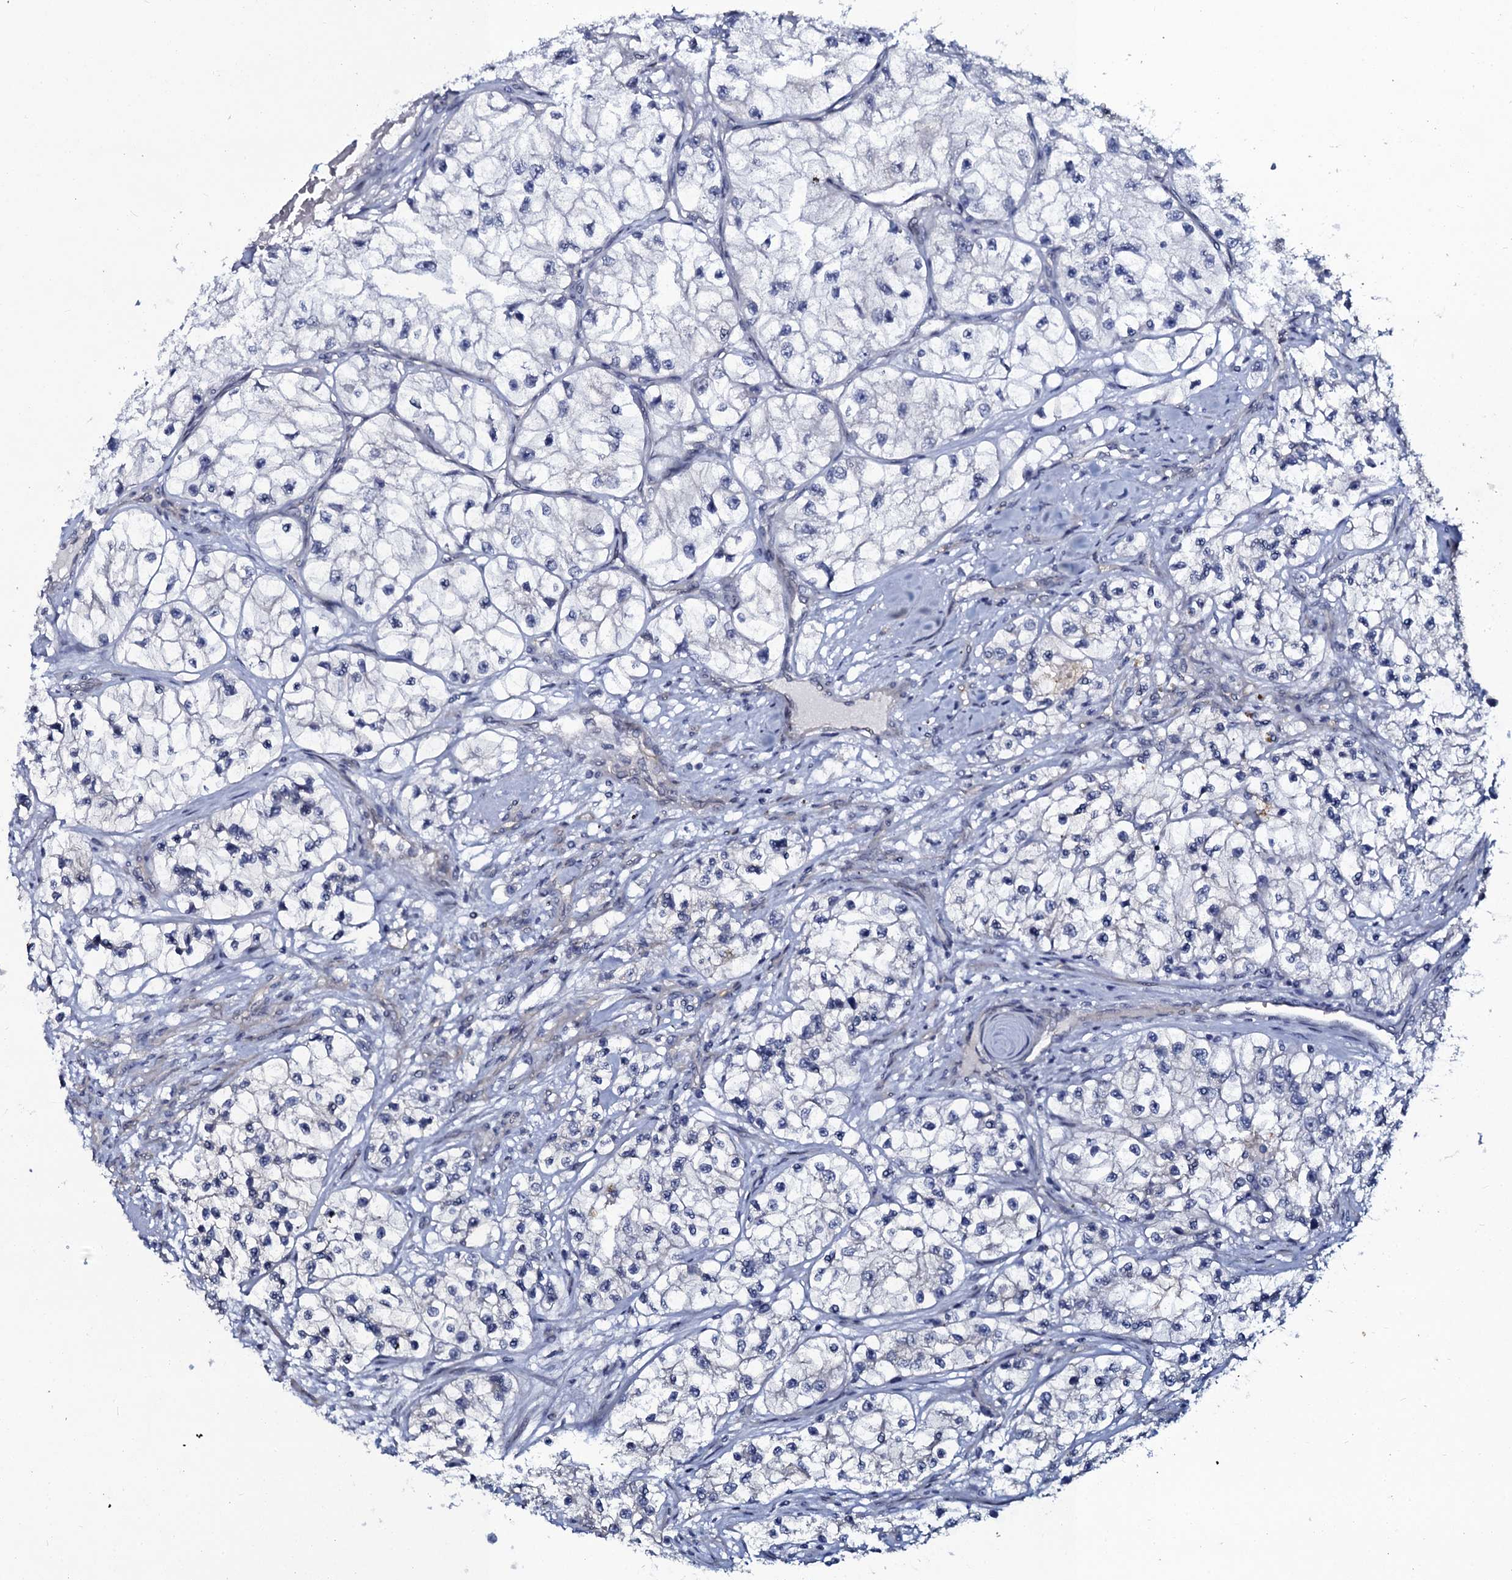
{"staining": {"intensity": "negative", "quantity": "none", "location": "none"}, "tissue": "renal cancer", "cell_type": "Tumor cells", "image_type": "cancer", "snomed": [{"axis": "morphology", "description": "Adenocarcinoma, NOS"}, {"axis": "topography", "description": "Kidney"}], "caption": "This image is of renal adenocarcinoma stained with immunohistochemistry (IHC) to label a protein in brown with the nuclei are counter-stained blue. There is no positivity in tumor cells.", "gene": "C10orf88", "patient": {"sex": "female", "age": 57}}